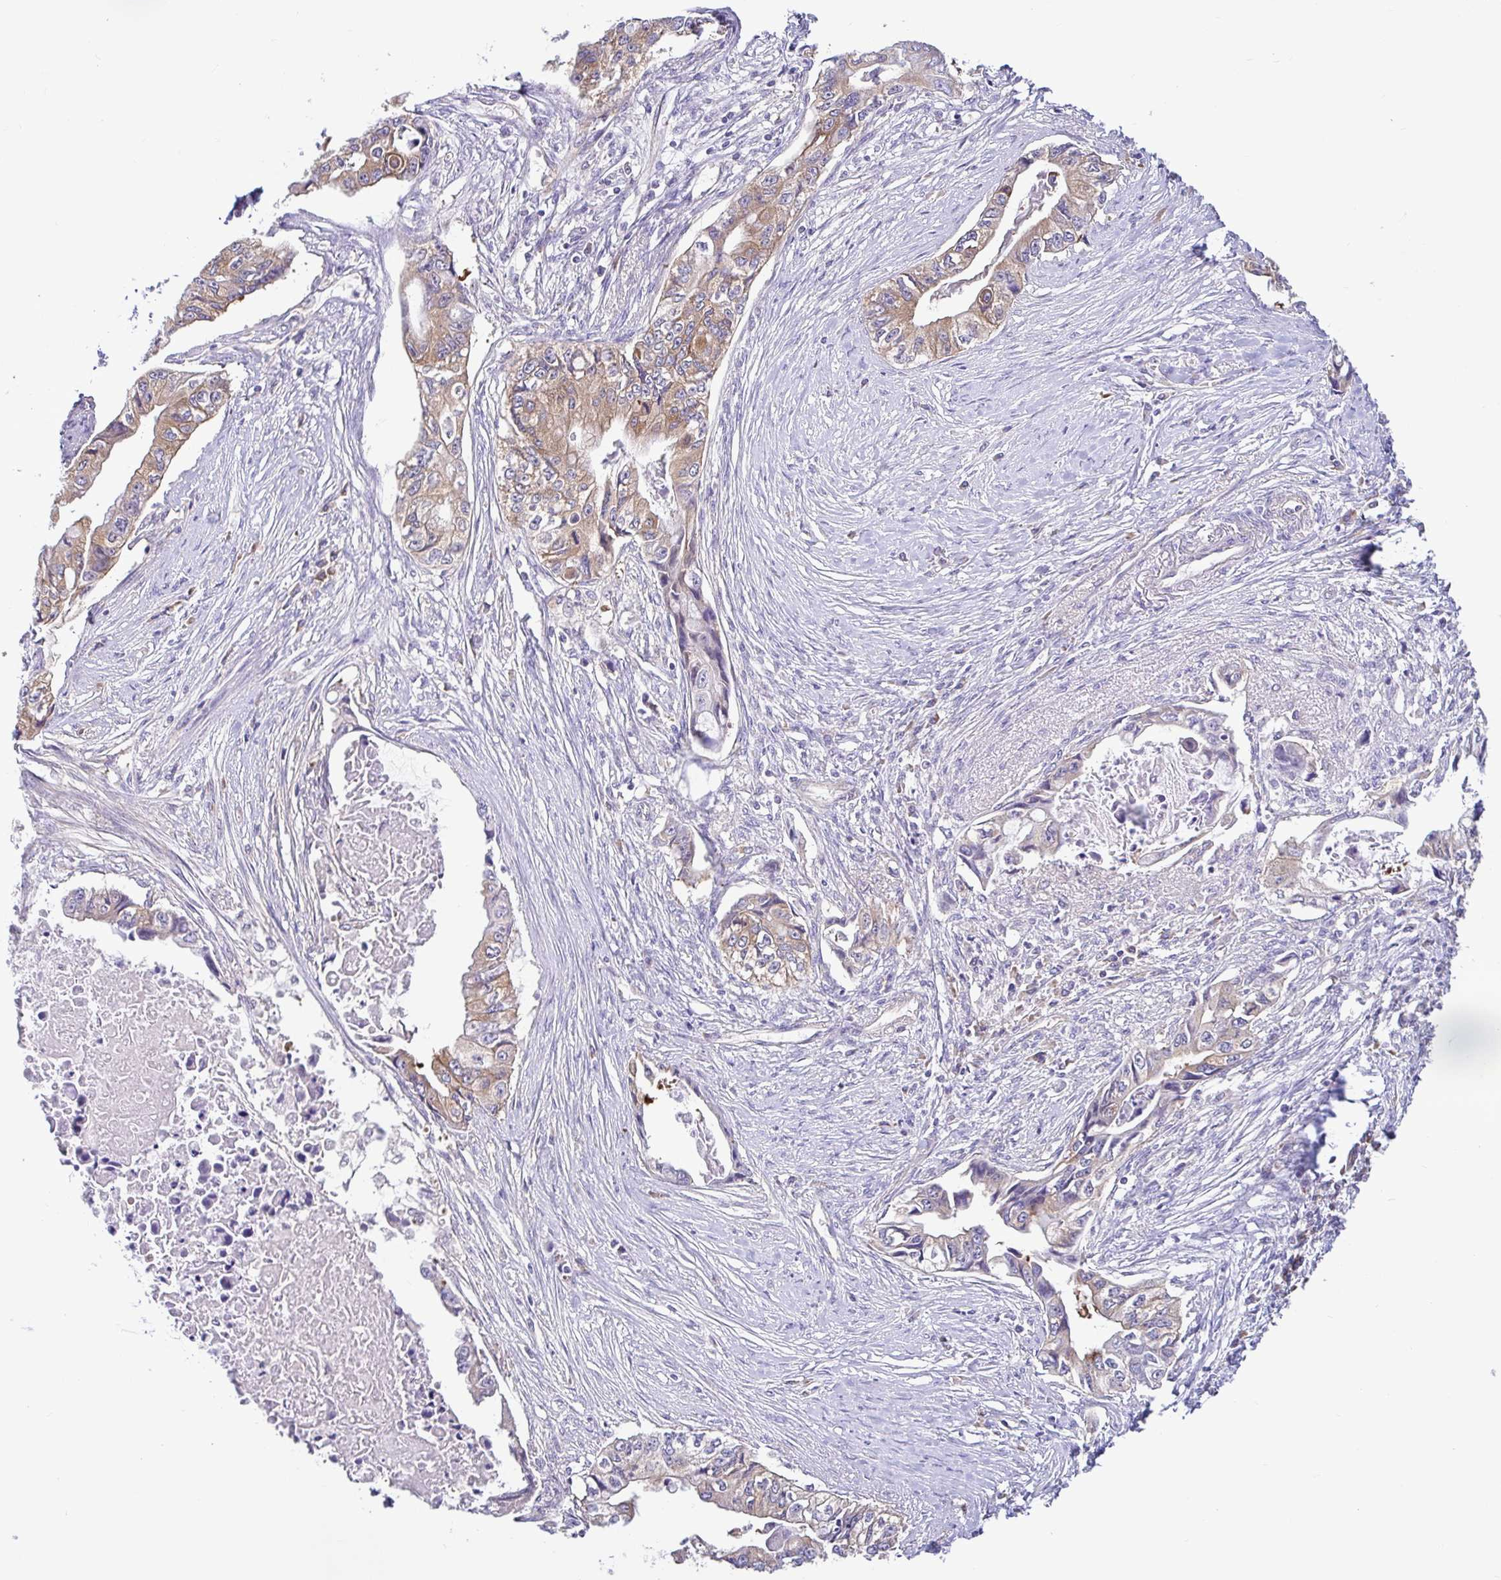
{"staining": {"intensity": "moderate", "quantity": "25%-75%", "location": "cytoplasmic/membranous"}, "tissue": "pancreatic cancer", "cell_type": "Tumor cells", "image_type": "cancer", "snomed": [{"axis": "morphology", "description": "Adenocarcinoma, NOS"}, {"axis": "topography", "description": "Pancreas"}], "caption": "A photomicrograph of human pancreatic adenocarcinoma stained for a protein shows moderate cytoplasmic/membranous brown staining in tumor cells.", "gene": "LARS1", "patient": {"sex": "male", "age": 66}}